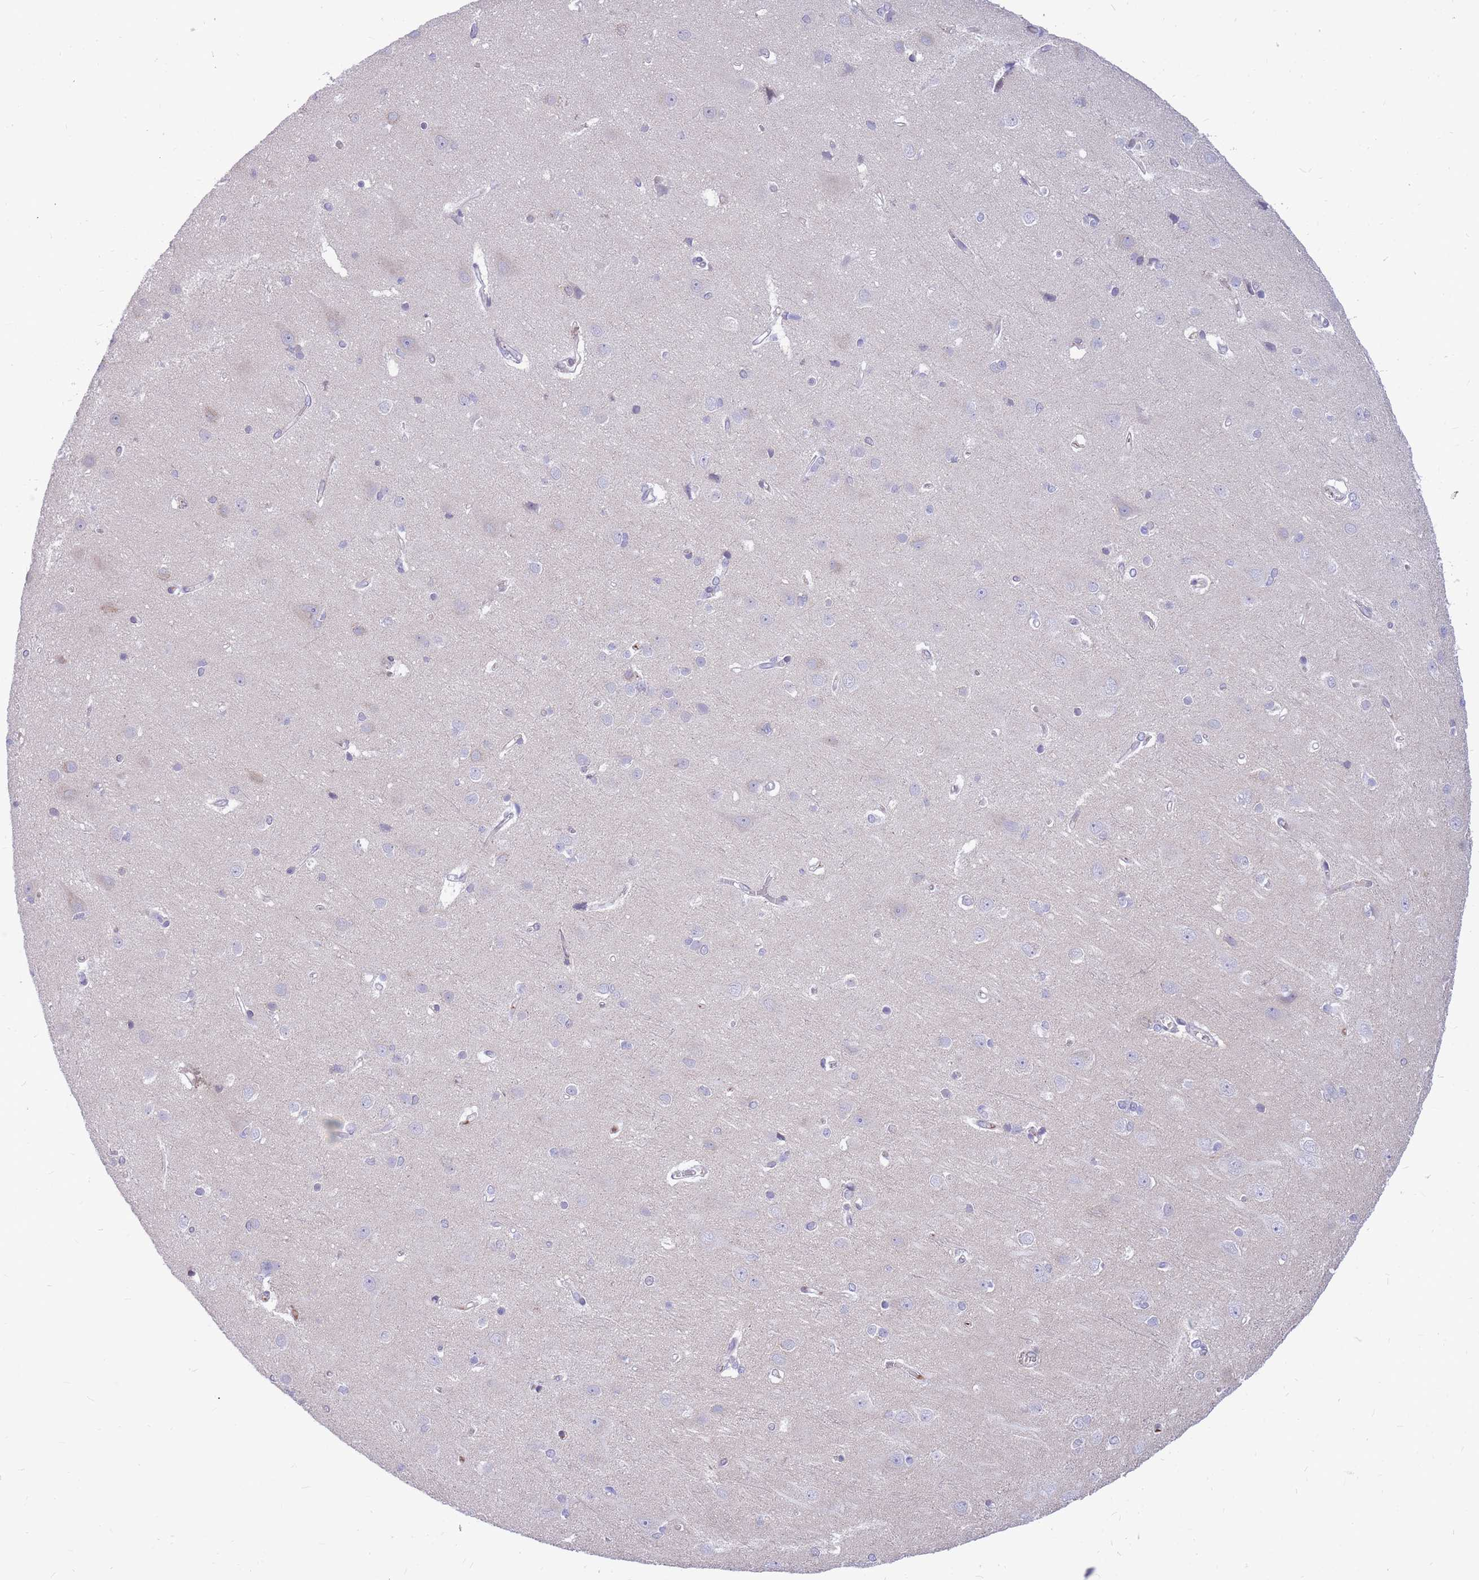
{"staining": {"intensity": "negative", "quantity": "none", "location": "none"}, "tissue": "cerebral cortex", "cell_type": "Endothelial cells", "image_type": "normal", "snomed": [{"axis": "morphology", "description": "Normal tissue, NOS"}, {"axis": "topography", "description": "Cerebral cortex"}], "caption": "Cerebral cortex stained for a protein using immunohistochemistry (IHC) shows no positivity endothelial cells.", "gene": "HOOK2", "patient": {"sex": "male", "age": 37}}